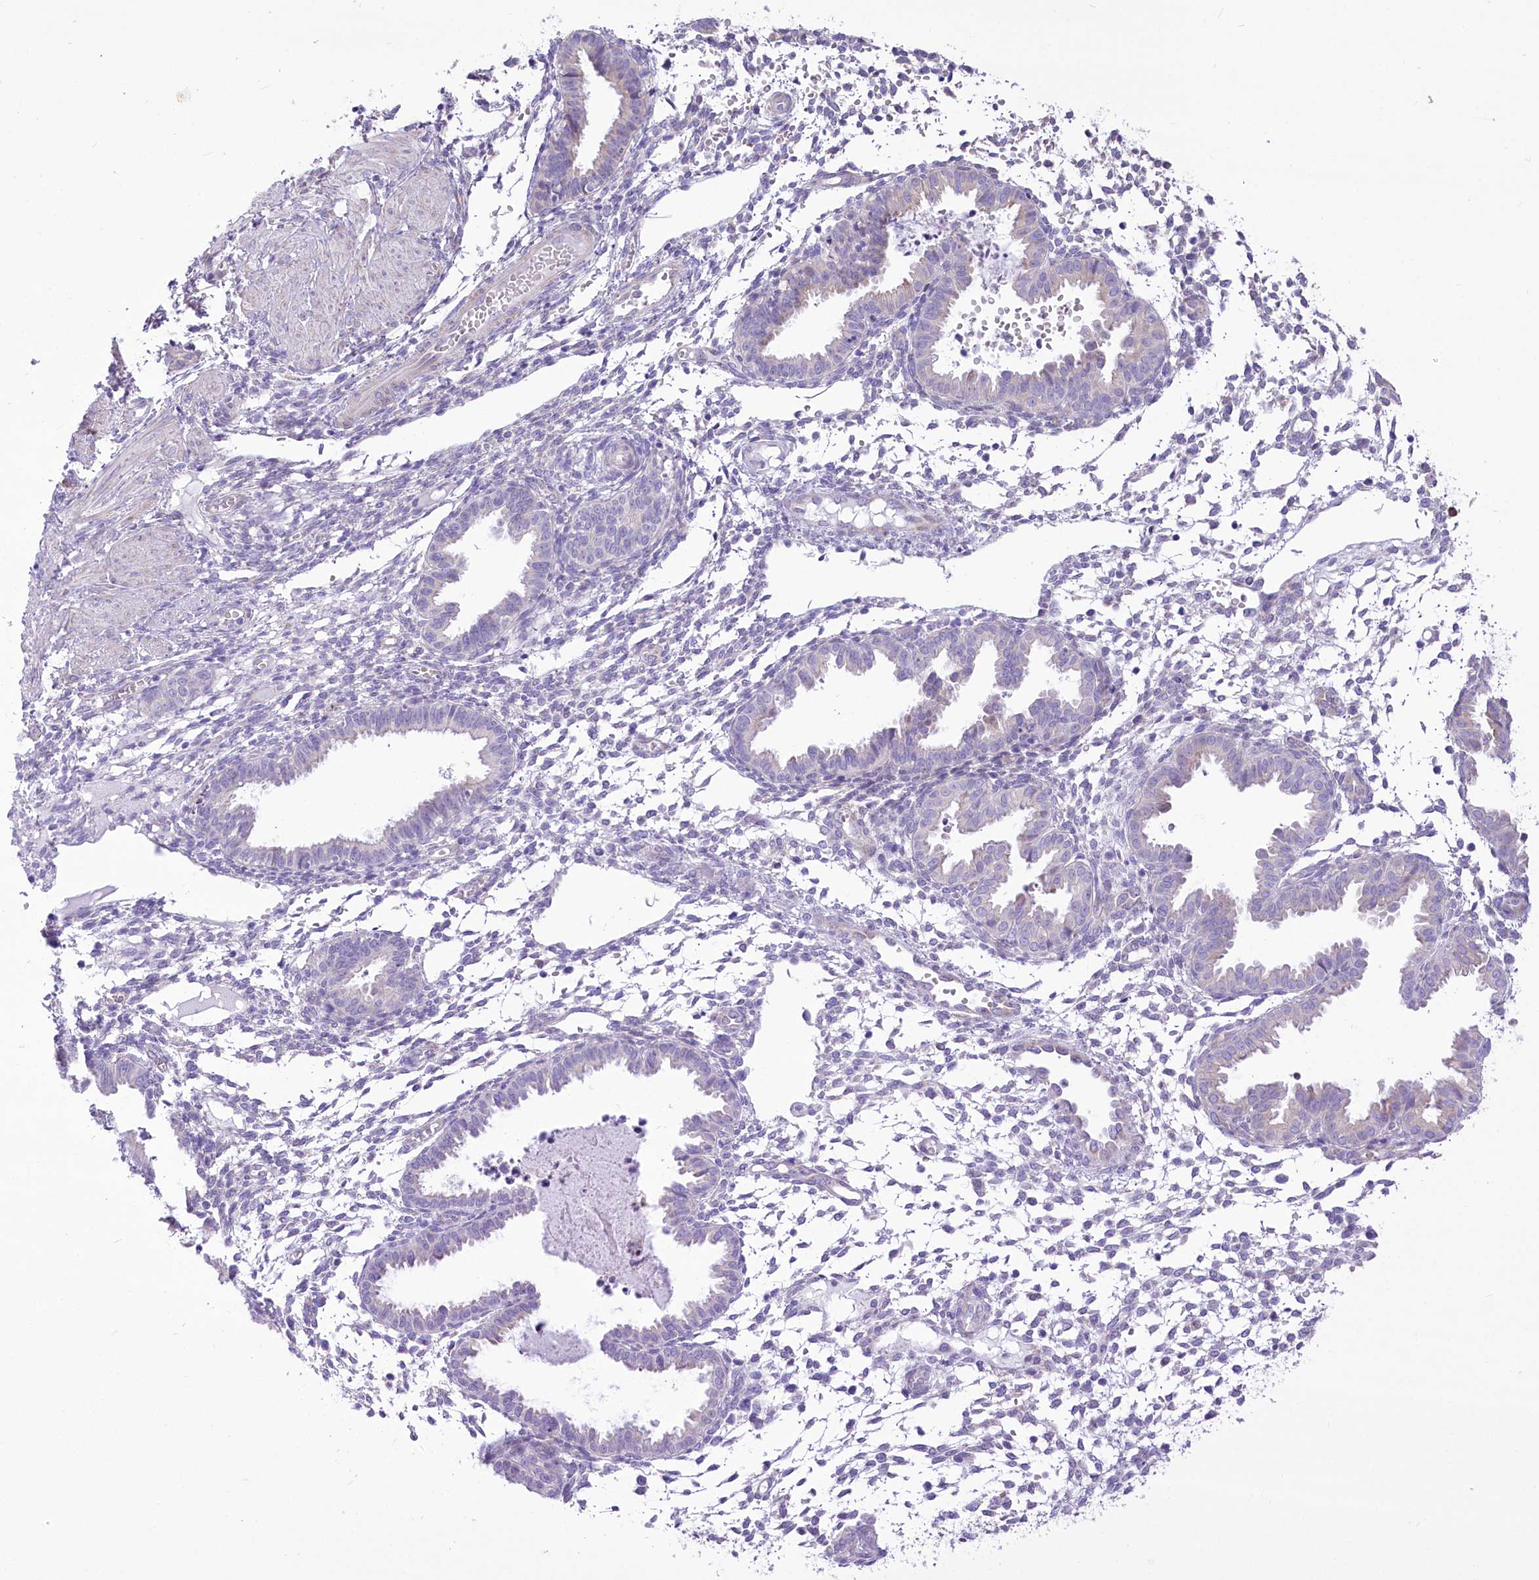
{"staining": {"intensity": "negative", "quantity": "none", "location": "none"}, "tissue": "endometrium", "cell_type": "Cells in endometrial stroma", "image_type": "normal", "snomed": [{"axis": "morphology", "description": "Normal tissue, NOS"}, {"axis": "topography", "description": "Endometrium"}], "caption": "DAB (3,3'-diaminobenzidine) immunohistochemical staining of benign human endometrium shows no significant expression in cells in endometrial stroma. The staining was performed using DAB (3,3'-diaminobenzidine) to visualize the protein expression in brown, while the nuclei were stained in blue with hematoxylin (Magnification: 20x).", "gene": "STT3B", "patient": {"sex": "female", "age": 33}}